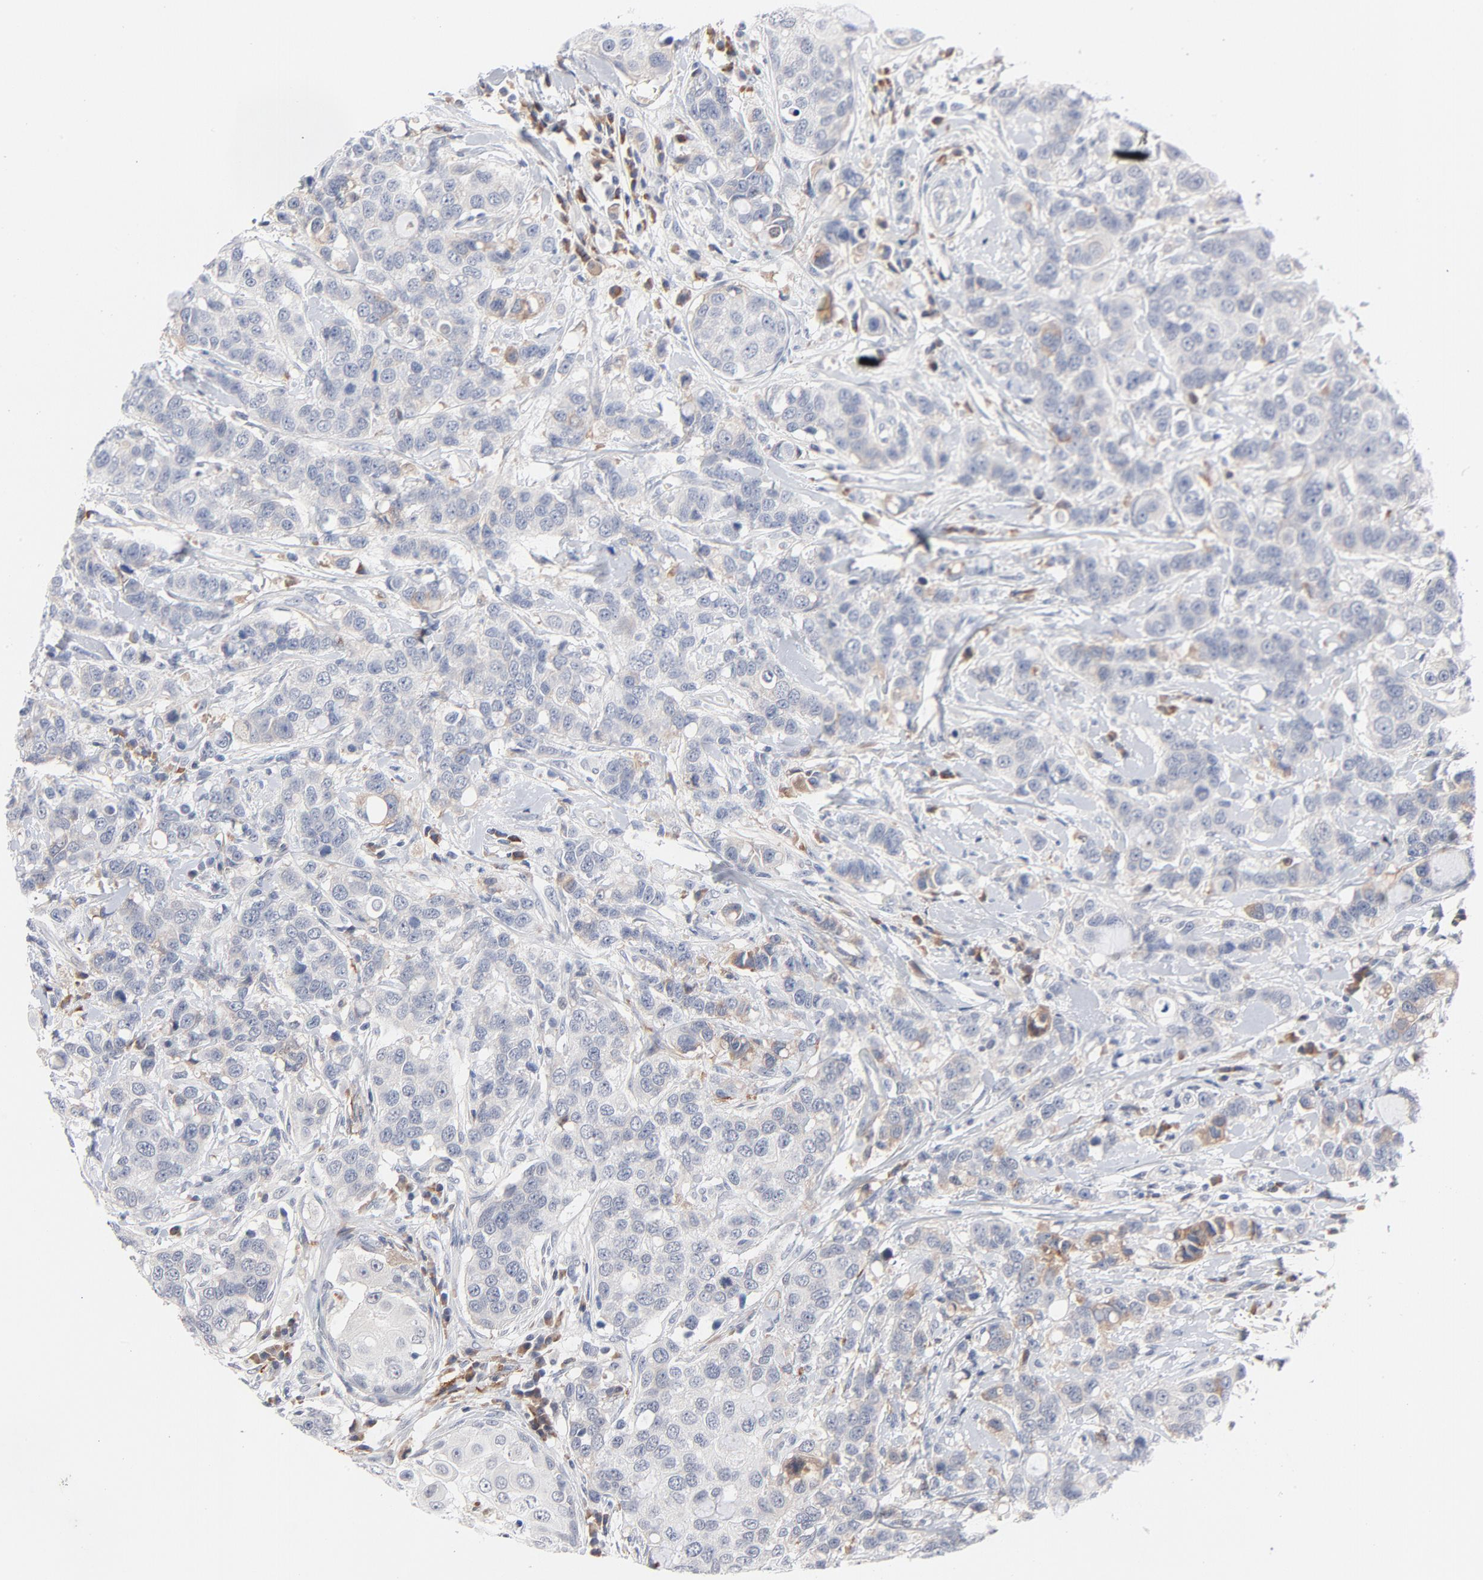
{"staining": {"intensity": "negative", "quantity": "none", "location": "none"}, "tissue": "breast cancer", "cell_type": "Tumor cells", "image_type": "cancer", "snomed": [{"axis": "morphology", "description": "Duct carcinoma"}, {"axis": "topography", "description": "Breast"}], "caption": "DAB (3,3'-diaminobenzidine) immunohistochemical staining of breast intraductal carcinoma exhibits no significant positivity in tumor cells.", "gene": "SERPINA4", "patient": {"sex": "female", "age": 27}}